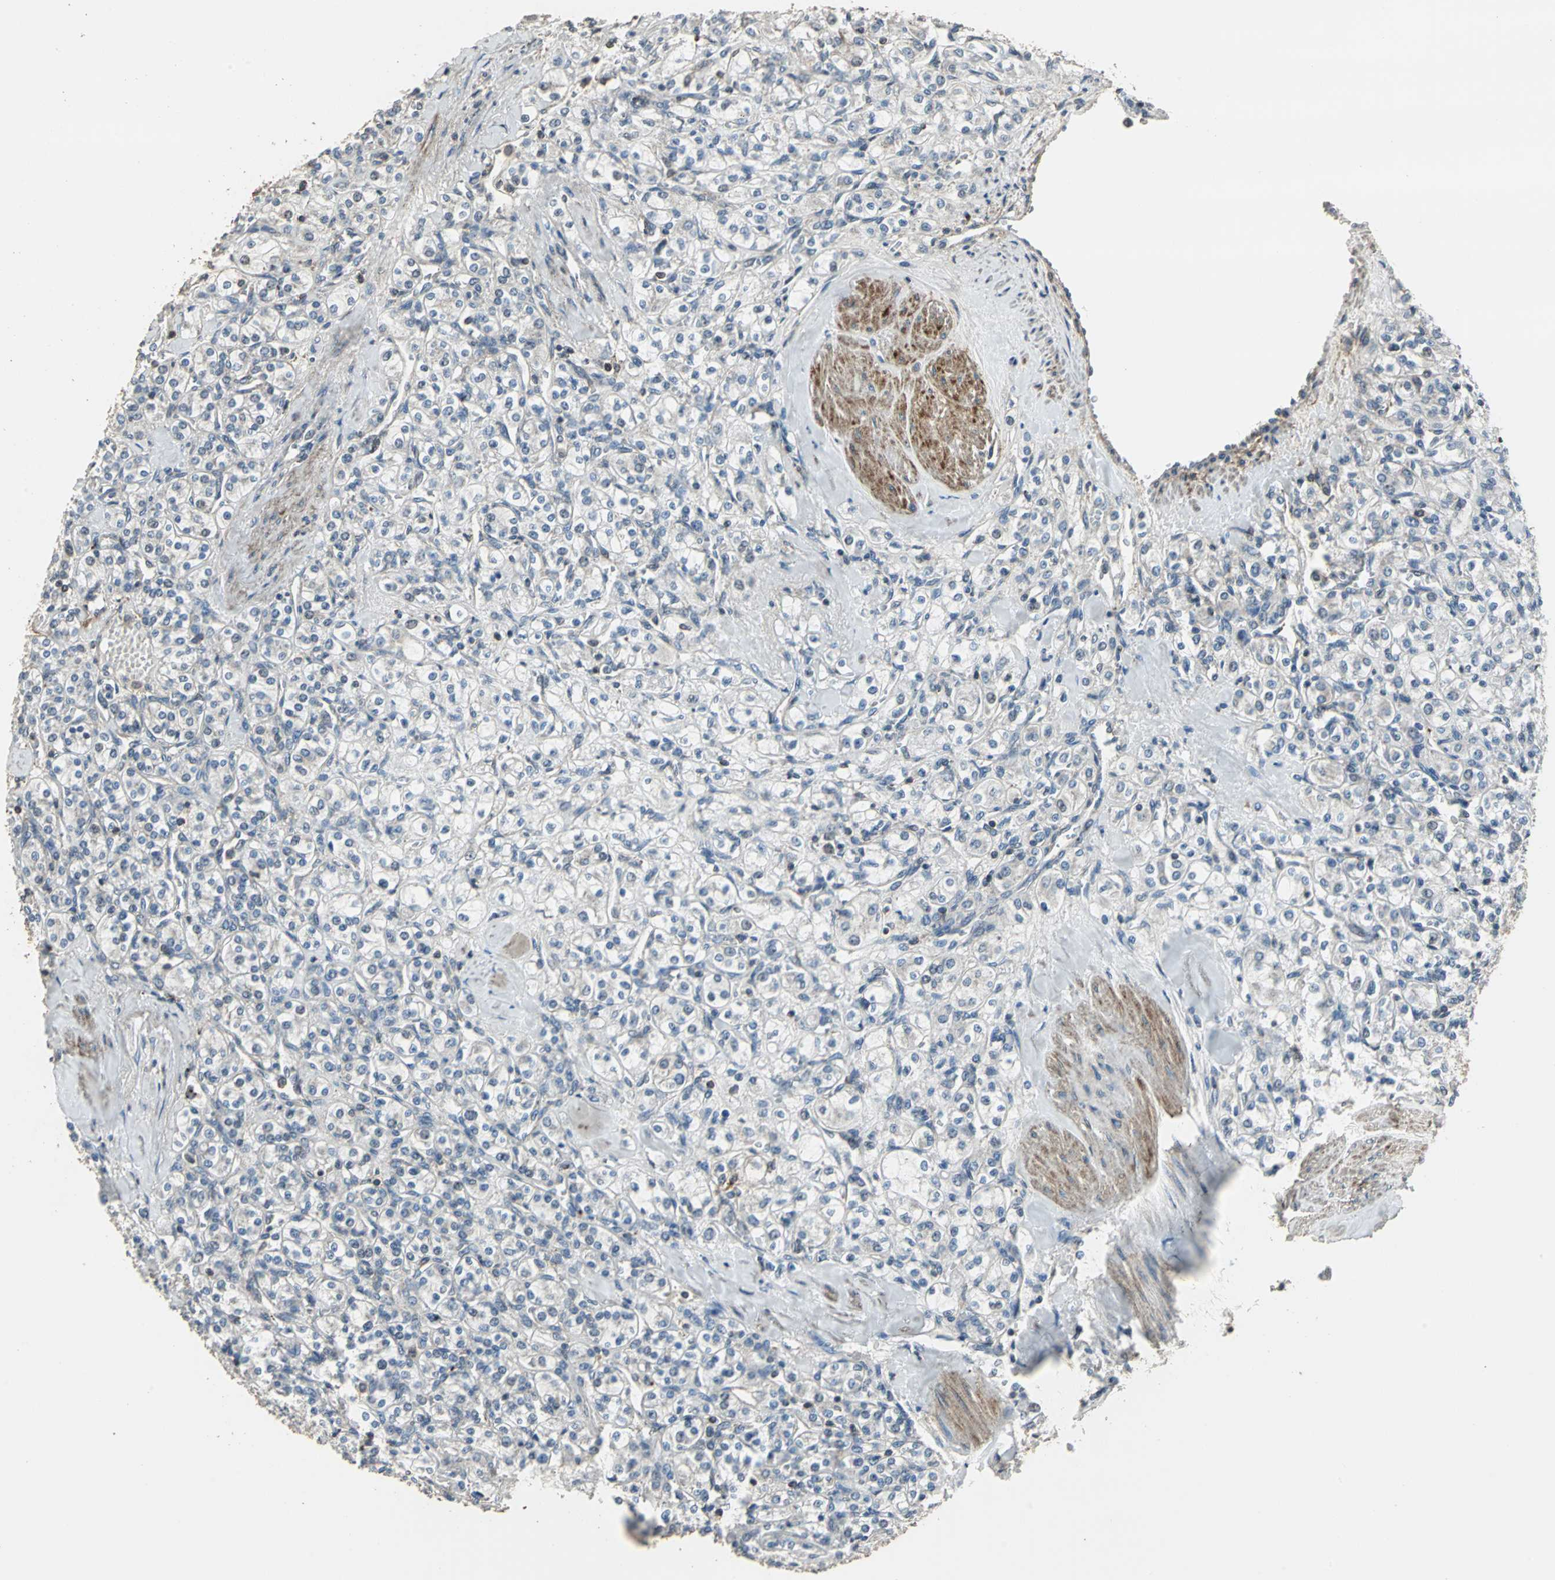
{"staining": {"intensity": "negative", "quantity": "none", "location": "none"}, "tissue": "renal cancer", "cell_type": "Tumor cells", "image_type": "cancer", "snomed": [{"axis": "morphology", "description": "Adenocarcinoma, NOS"}, {"axis": "topography", "description": "Kidney"}], "caption": "Protein analysis of renal cancer reveals no significant staining in tumor cells.", "gene": "DNAJB4", "patient": {"sex": "male", "age": 77}}